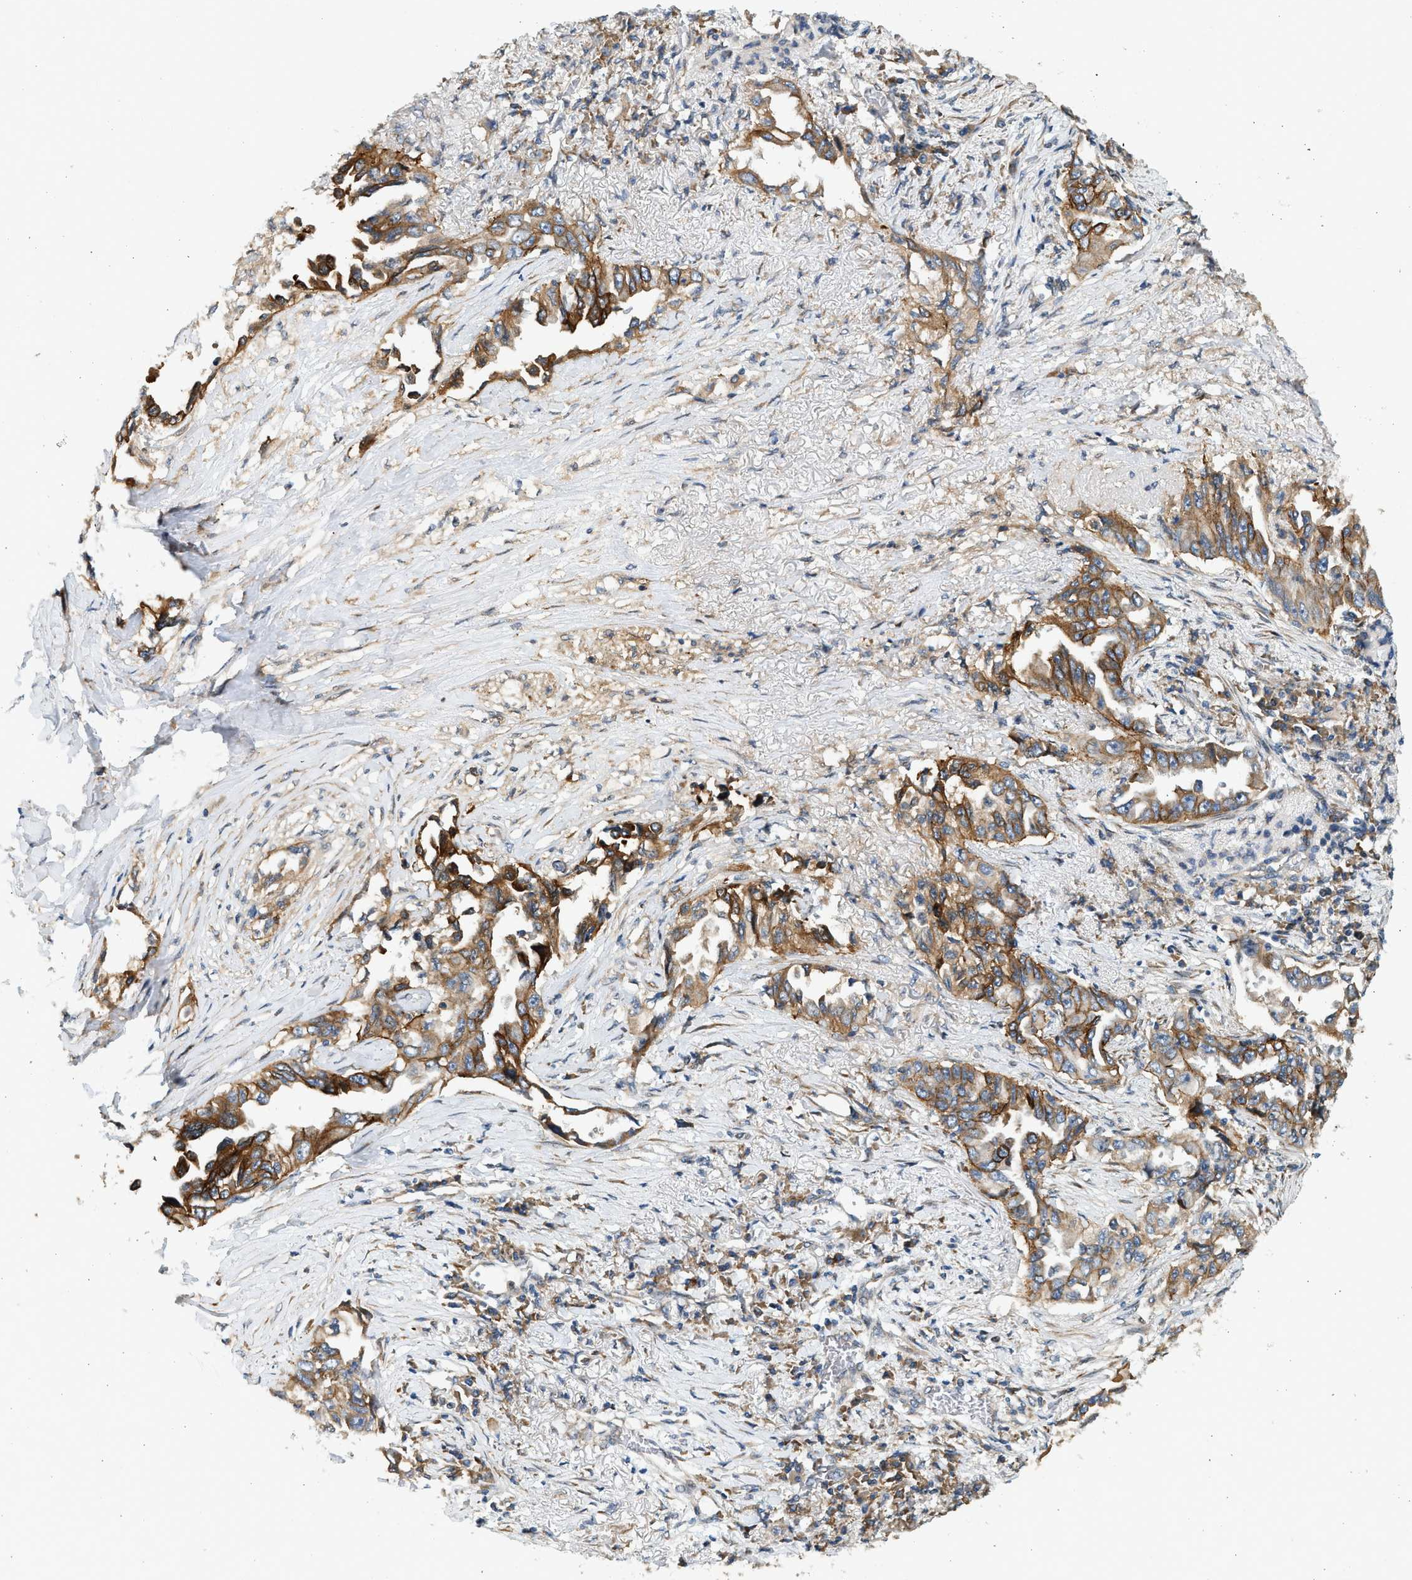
{"staining": {"intensity": "moderate", "quantity": ">75%", "location": "cytoplasmic/membranous"}, "tissue": "lung cancer", "cell_type": "Tumor cells", "image_type": "cancer", "snomed": [{"axis": "morphology", "description": "Adenocarcinoma, NOS"}, {"axis": "topography", "description": "Lung"}], "caption": "Protein expression analysis of adenocarcinoma (lung) shows moderate cytoplasmic/membranous staining in about >75% of tumor cells. The staining was performed using DAB, with brown indicating positive protein expression. Nuclei are stained blue with hematoxylin.", "gene": "NRSN2", "patient": {"sex": "female", "age": 51}}